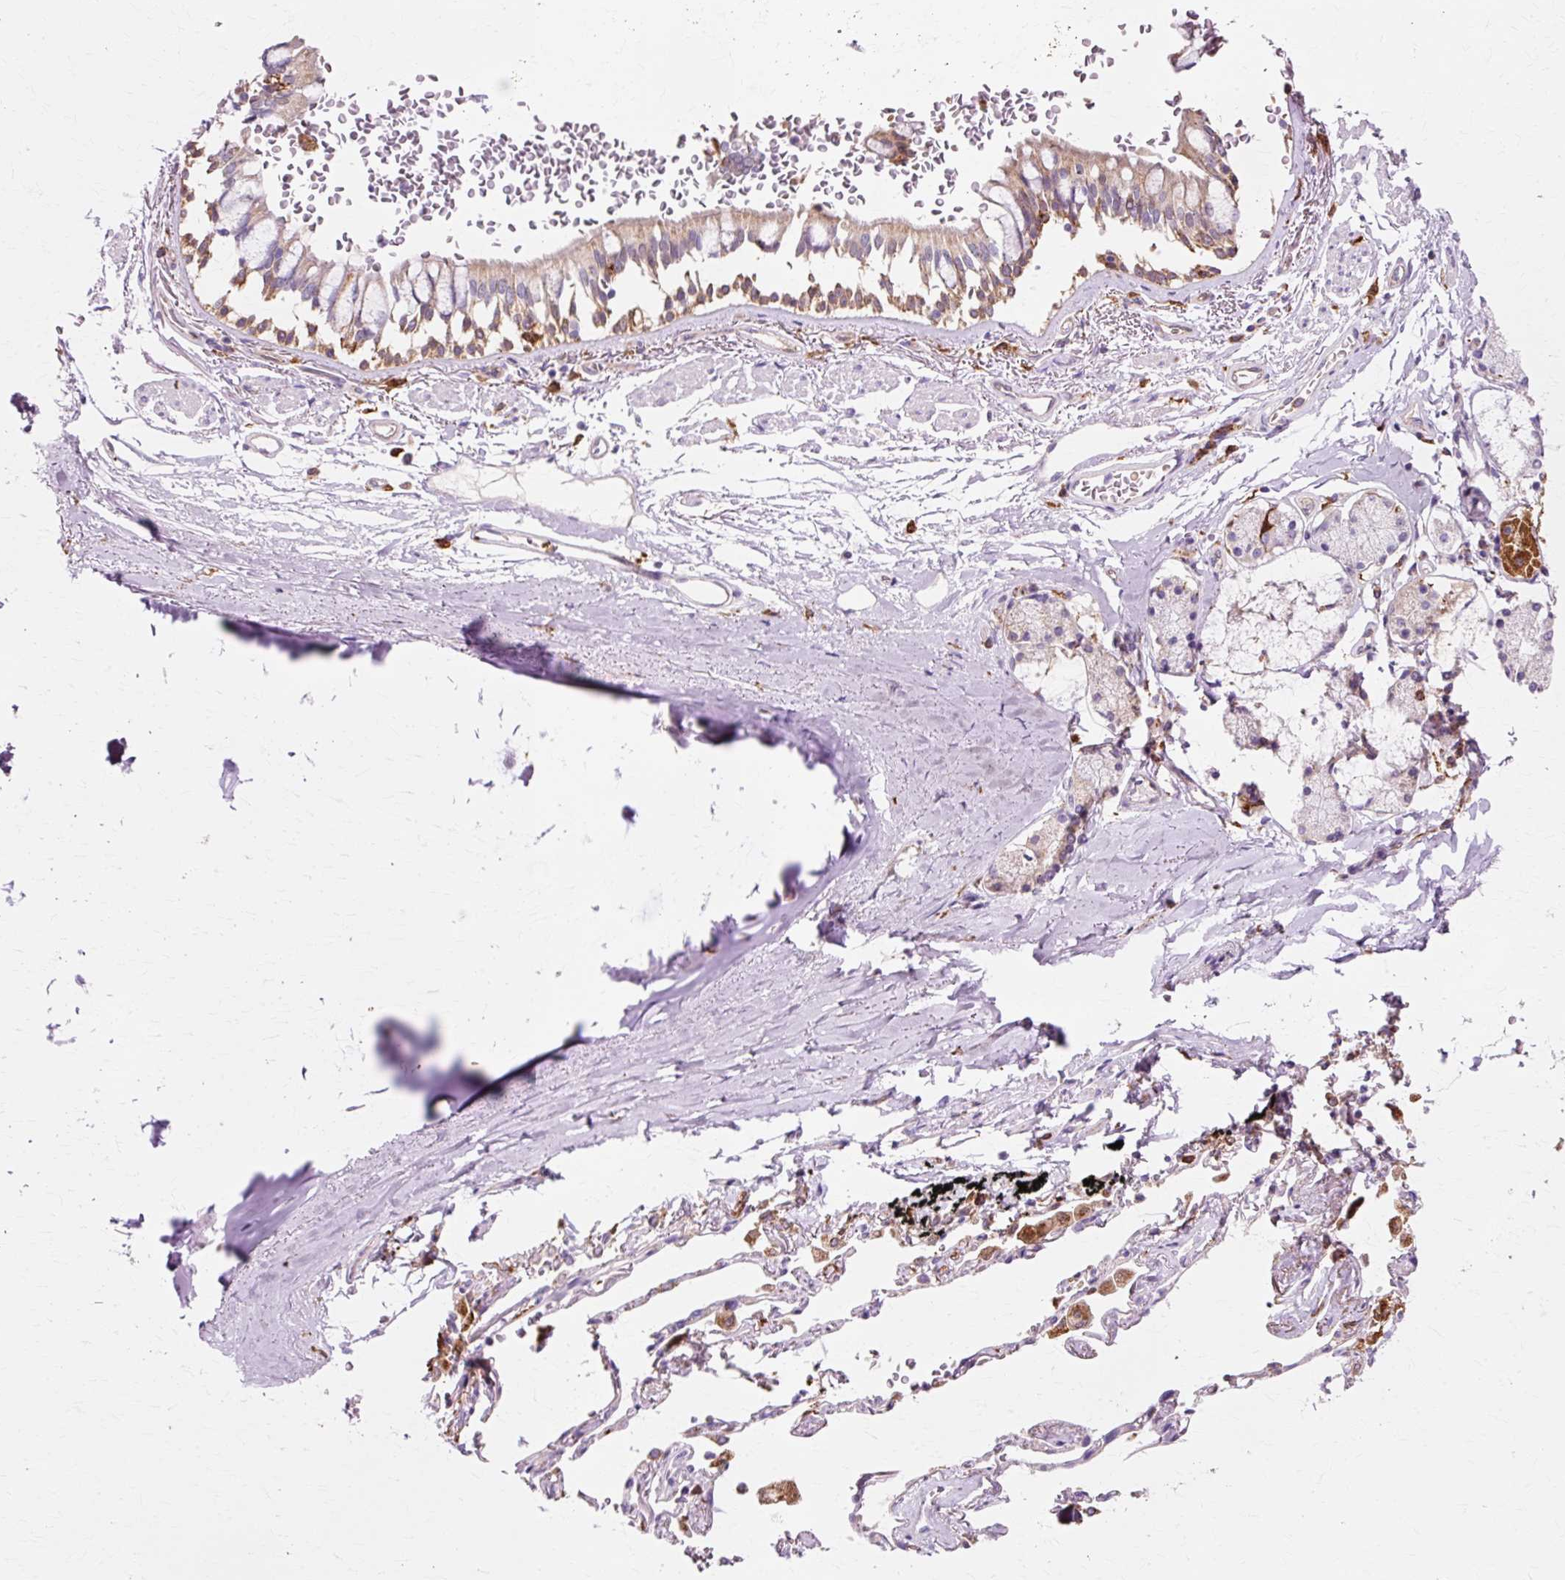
{"staining": {"intensity": "moderate", "quantity": ">75%", "location": "cytoplasmic/membranous"}, "tissue": "bronchus", "cell_type": "Respiratory epithelial cells", "image_type": "normal", "snomed": [{"axis": "morphology", "description": "Normal tissue, NOS"}, {"axis": "topography", "description": "Bronchus"}], "caption": "A high-resolution histopathology image shows immunohistochemistry staining of benign bronchus, which displays moderate cytoplasmic/membranous expression in approximately >75% of respiratory epithelial cells. The protein of interest is stained brown, and the nuclei are stained in blue (DAB IHC with brightfield microscopy, high magnification).", "gene": "GPX1", "patient": {"sex": "male", "age": 70}}